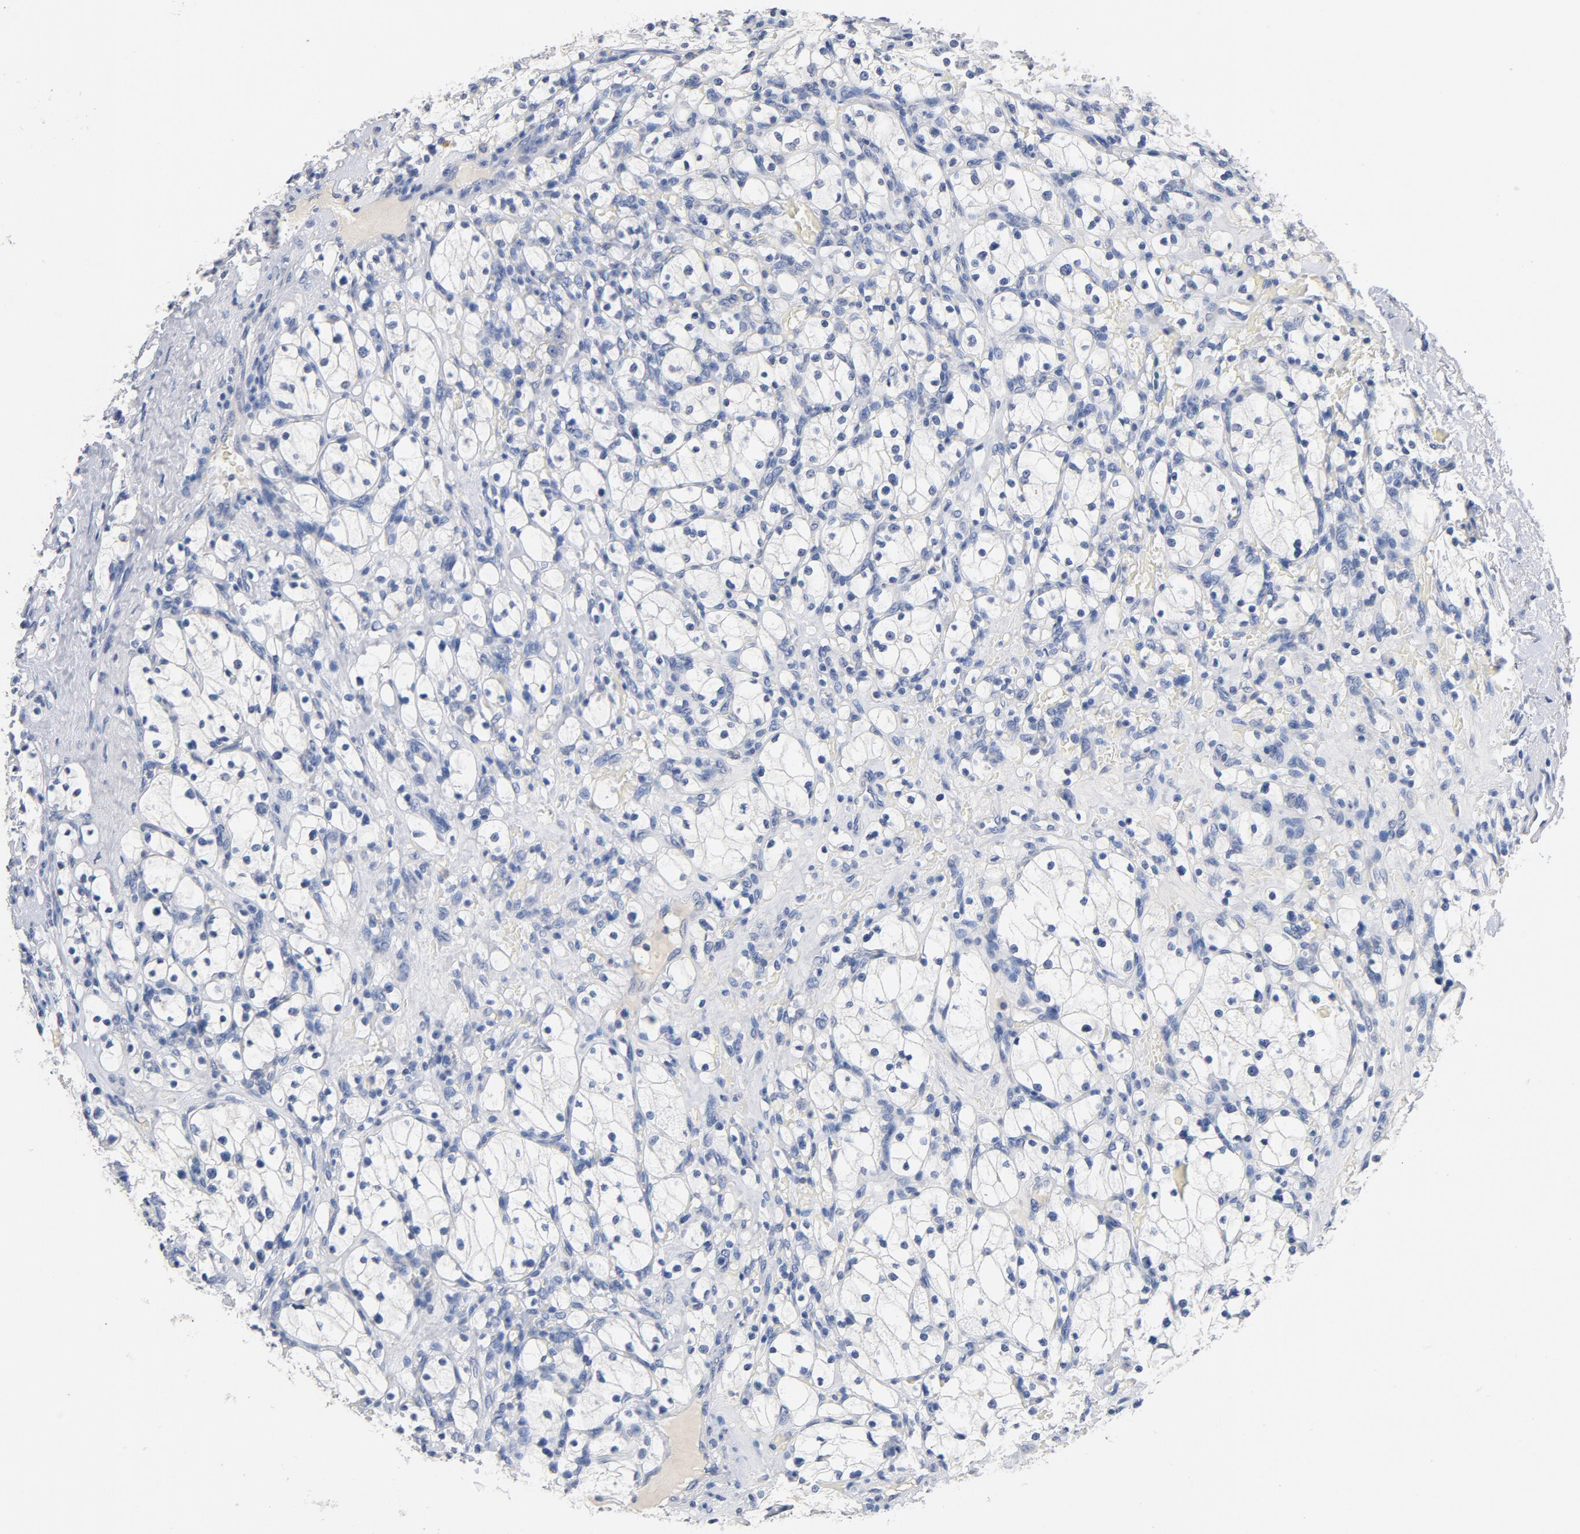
{"staining": {"intensity": "negative", "quantity": "none", "location": "none"}, "tissue": "renal cancer", "cell_type": "Tumor cells", "image_type": "cancer", "snomed": [{"axis": "morphology", "description": "Adenocarcinoma, NOS"}, {"axis": "topography", "description": "Kidney"}], "caption": "The photomicrograph exhibits no staining of tumor cells in renal cancer.", "gene": "ZCCHC13", "patient": {"sex": "female", "age": 83}}